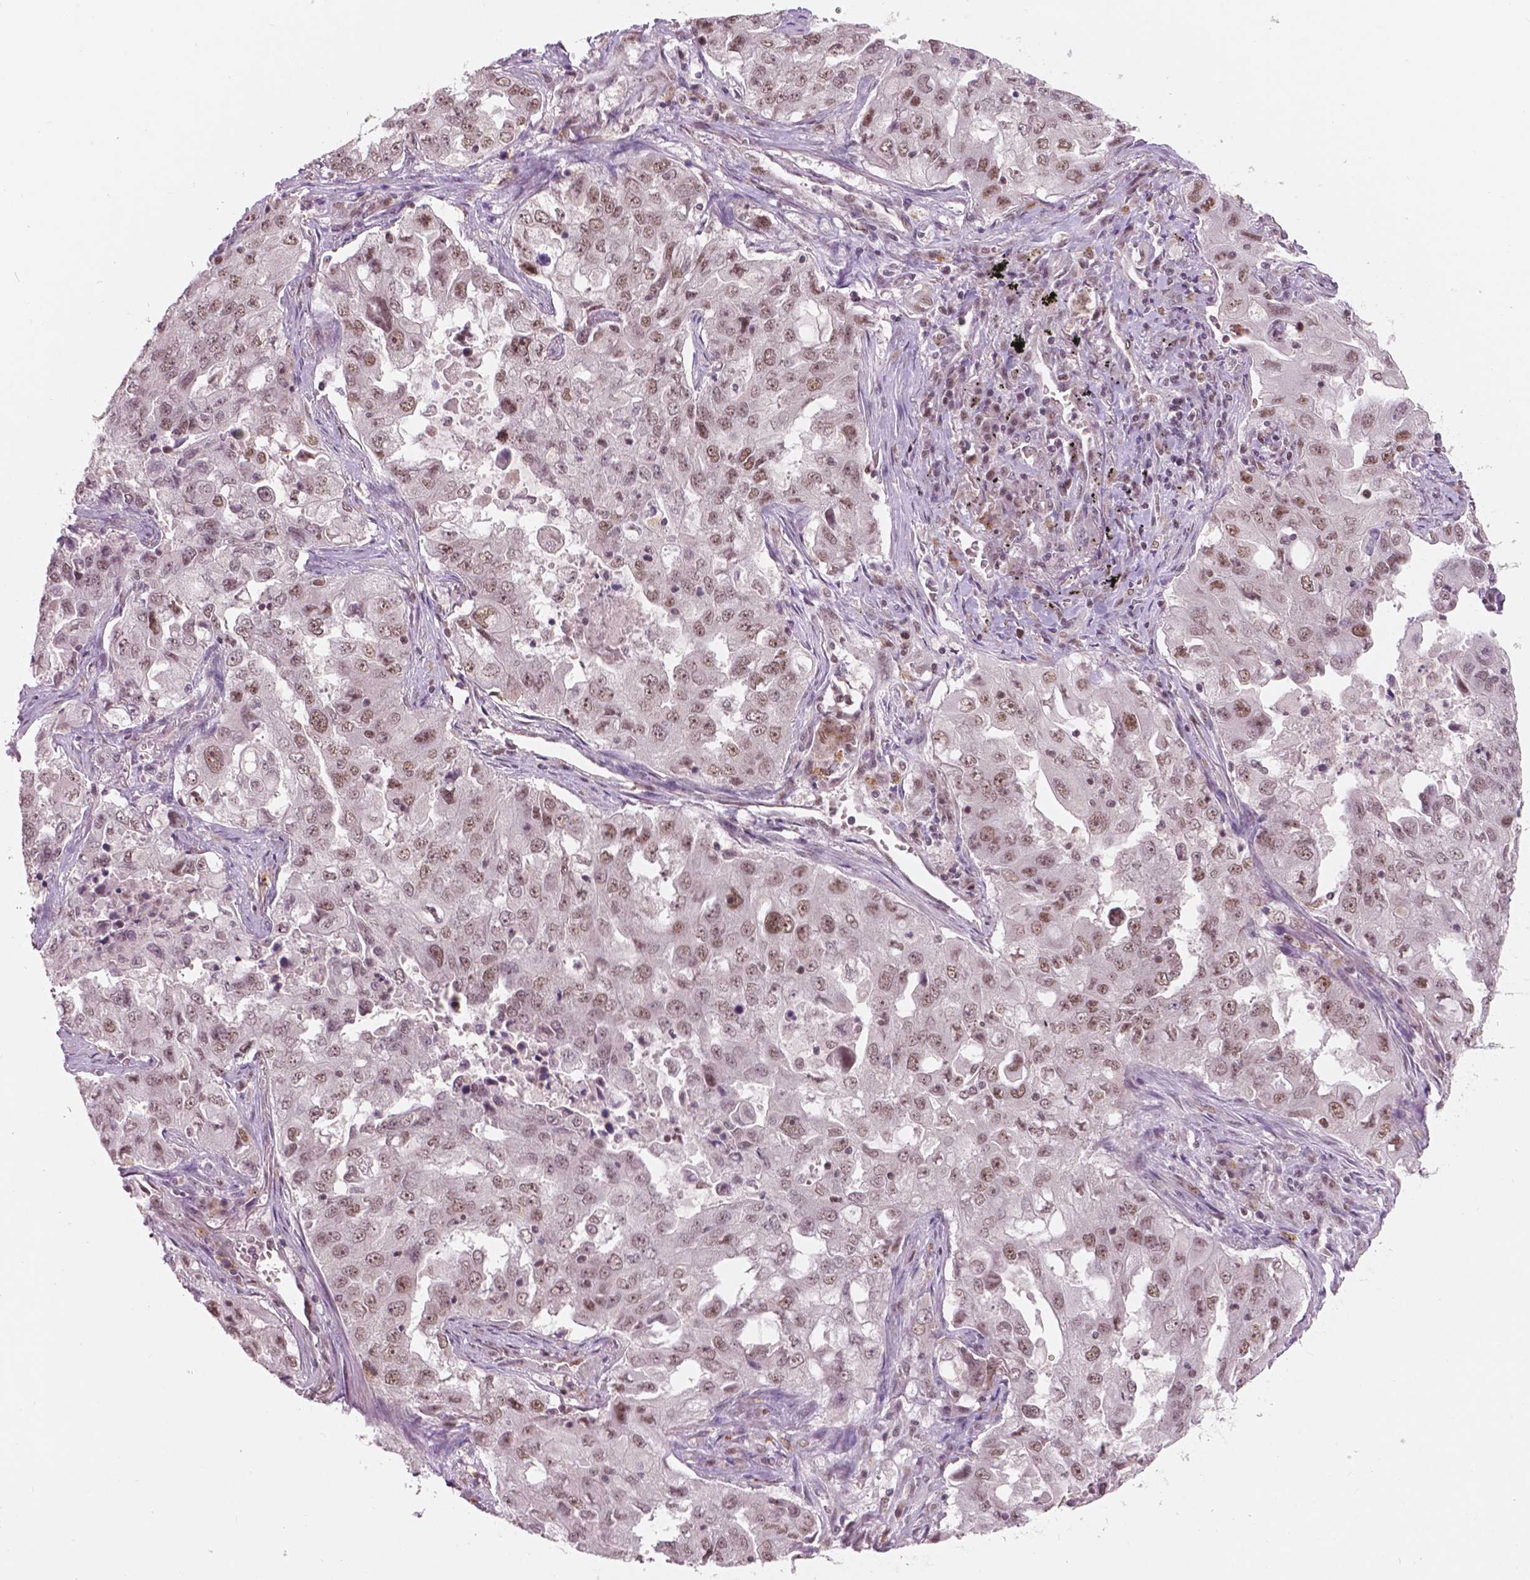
{"staining": {"intensity": "weak", "quantity": ">75%", "location": "nuclear"}, "tissue": "lung cancer", "cell_type": "Tumor cells", "image_type": "cancer", "snomed": [{"axis": "morphology", "description": "Adenocarcinoma, NOS"}, {"axis": "topography", "description": "Lung"}], "caption": "A high-resolution micrograph shows IHC staining of lung cancer, which demonstrates weak nuclear positivity in approximately >75% of tumor cells.", "gene": "NSD2", "patient": {"sex": "female", "age": 61}}